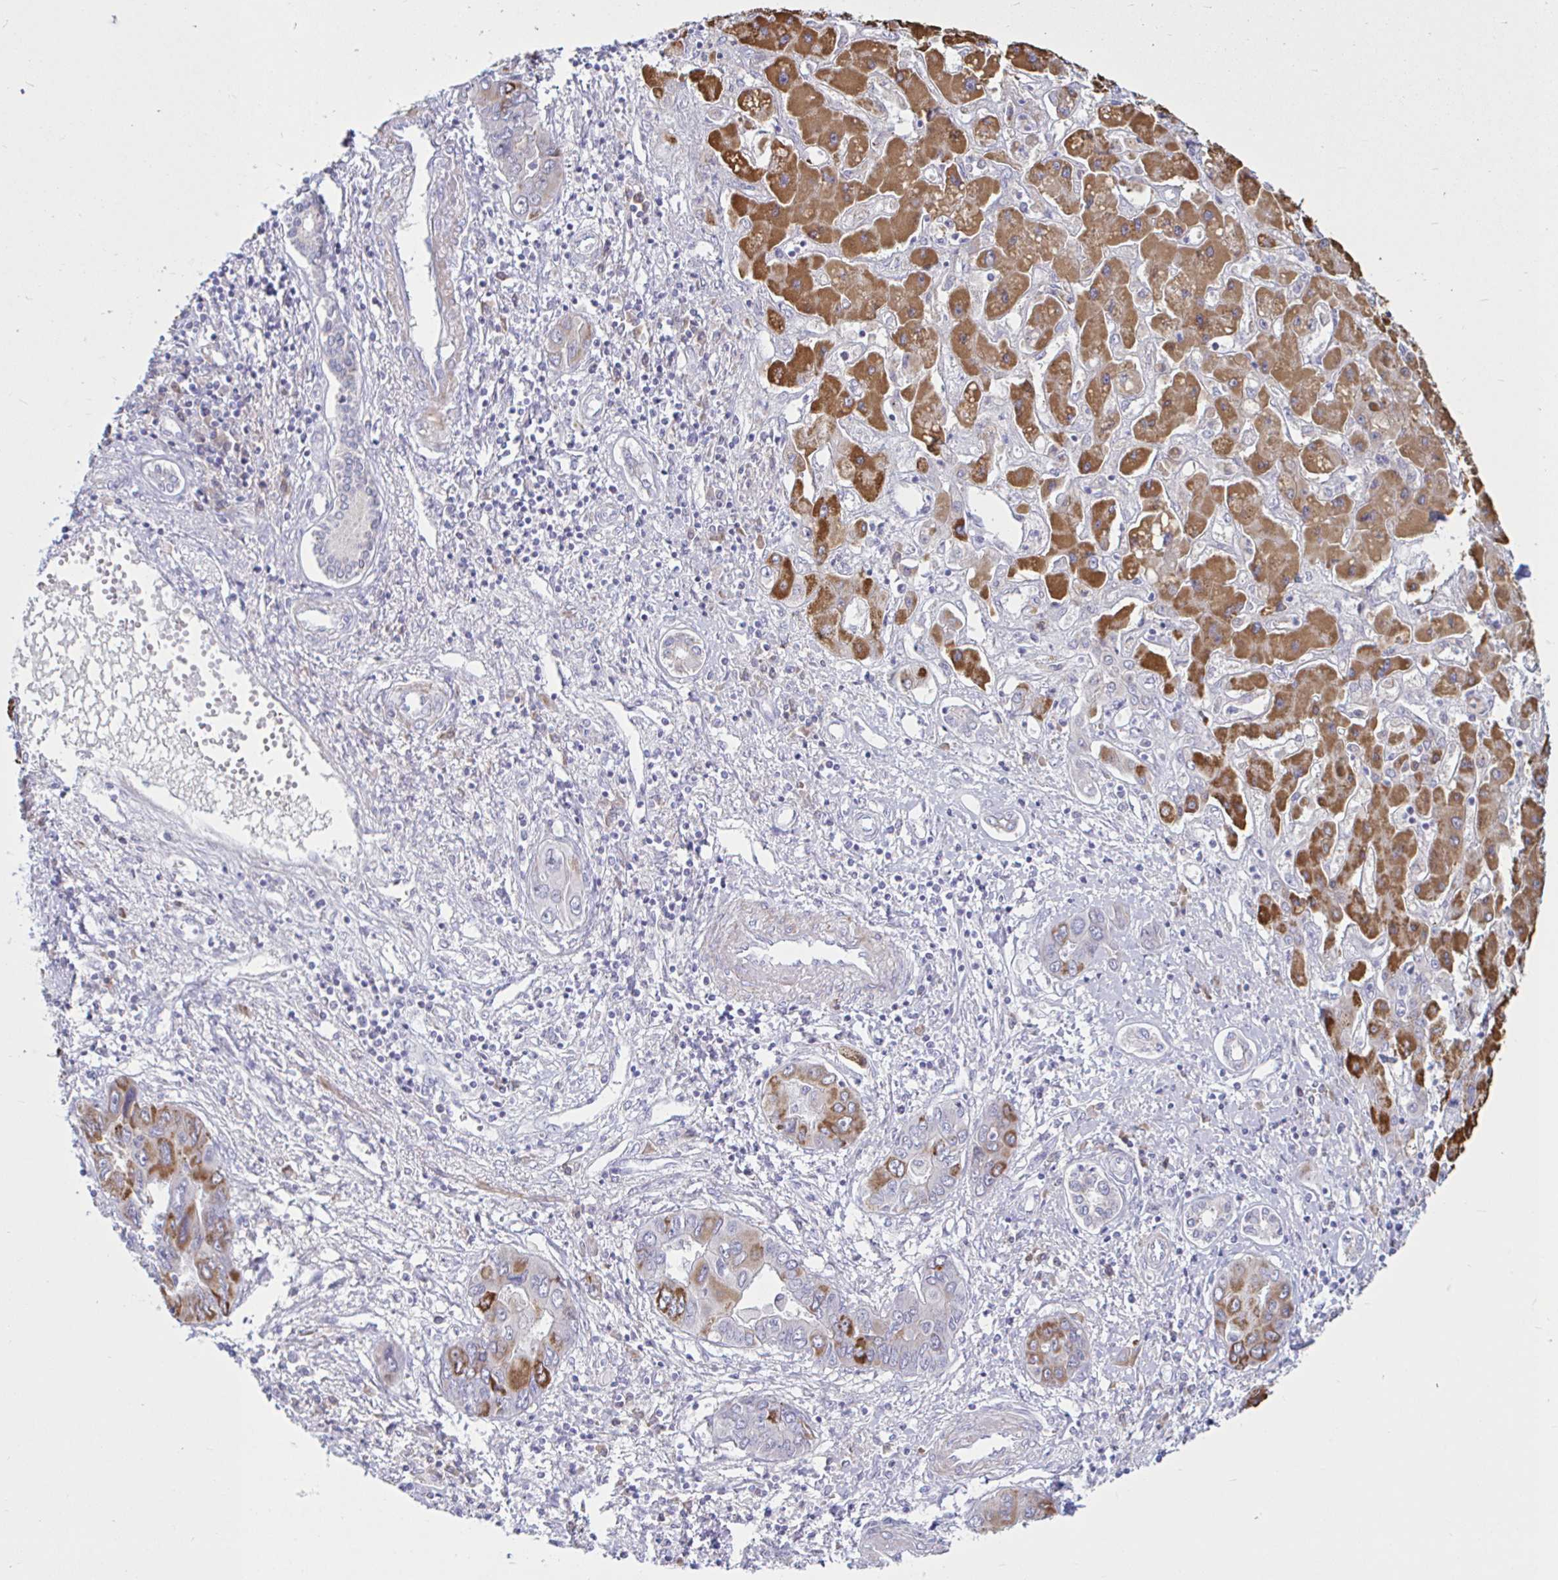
{"staining": {"intensity": "moderate", "quantity": "25%-75%", "location": "cytoplasmic/membranous"}, "tissue": "liver cancer", "cell_type": "Tumor cells", "image_type": "cancer", "snomed": [{"axis": "morphology", "description": "Cholangiocarcinoma"}, {"axis": "topography", "description": "Liver"}], "caption": "Moderate cytoplasmic/membranous protein staining is appreciated in about 25%-75% of tumor cells in liver cancer (cholangiocarcinoma).", "gene": "NBPF3", "patient": {"sex": "male", "age": 67}}